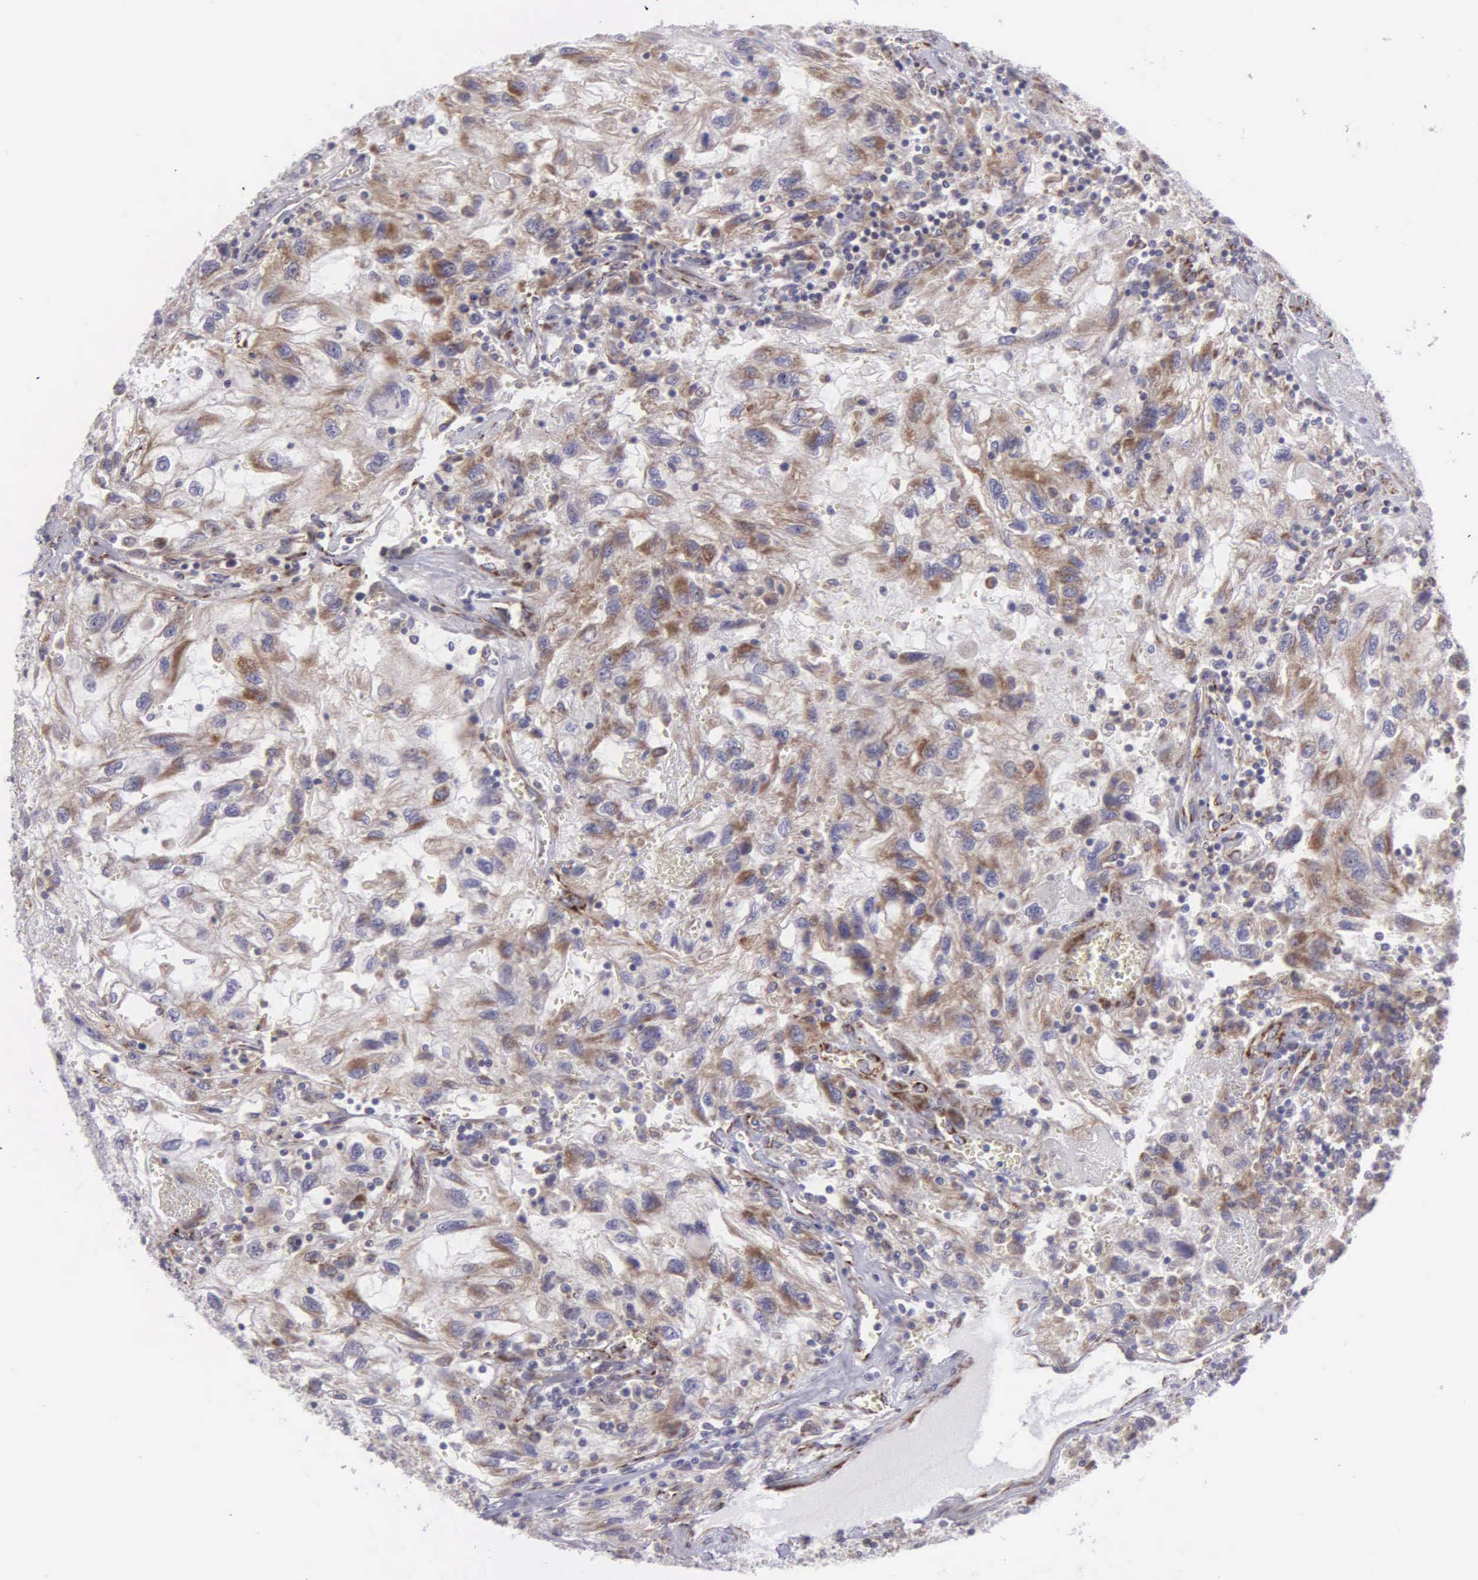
{"staining": {"intensity": "weak", "quantity": "25%-75%", "location": "cytoplasmic/membranous"}, "tissue": "renal cancer", "cell_type": "Tumor cells", "image_type": "cancer", "snomed": [{"axis": "morphology", "description": "Normal tissue, NOS"}, {"axis": "morphology", "description": "Adenocarcinoma, NOS"}, {"axis": "topography", "description": "Kidney"}], "caption": "Adenocarcinoma (renal) stained with IHC reveals weak cytoplasmic/membranous staining in approximately 25%-75% of tumor cells. (DAB = brown stain, brightfield microscopy at high magnification).", "gene": "SYNJ2BP", "patient": {"sex": "male", "age": 71}}